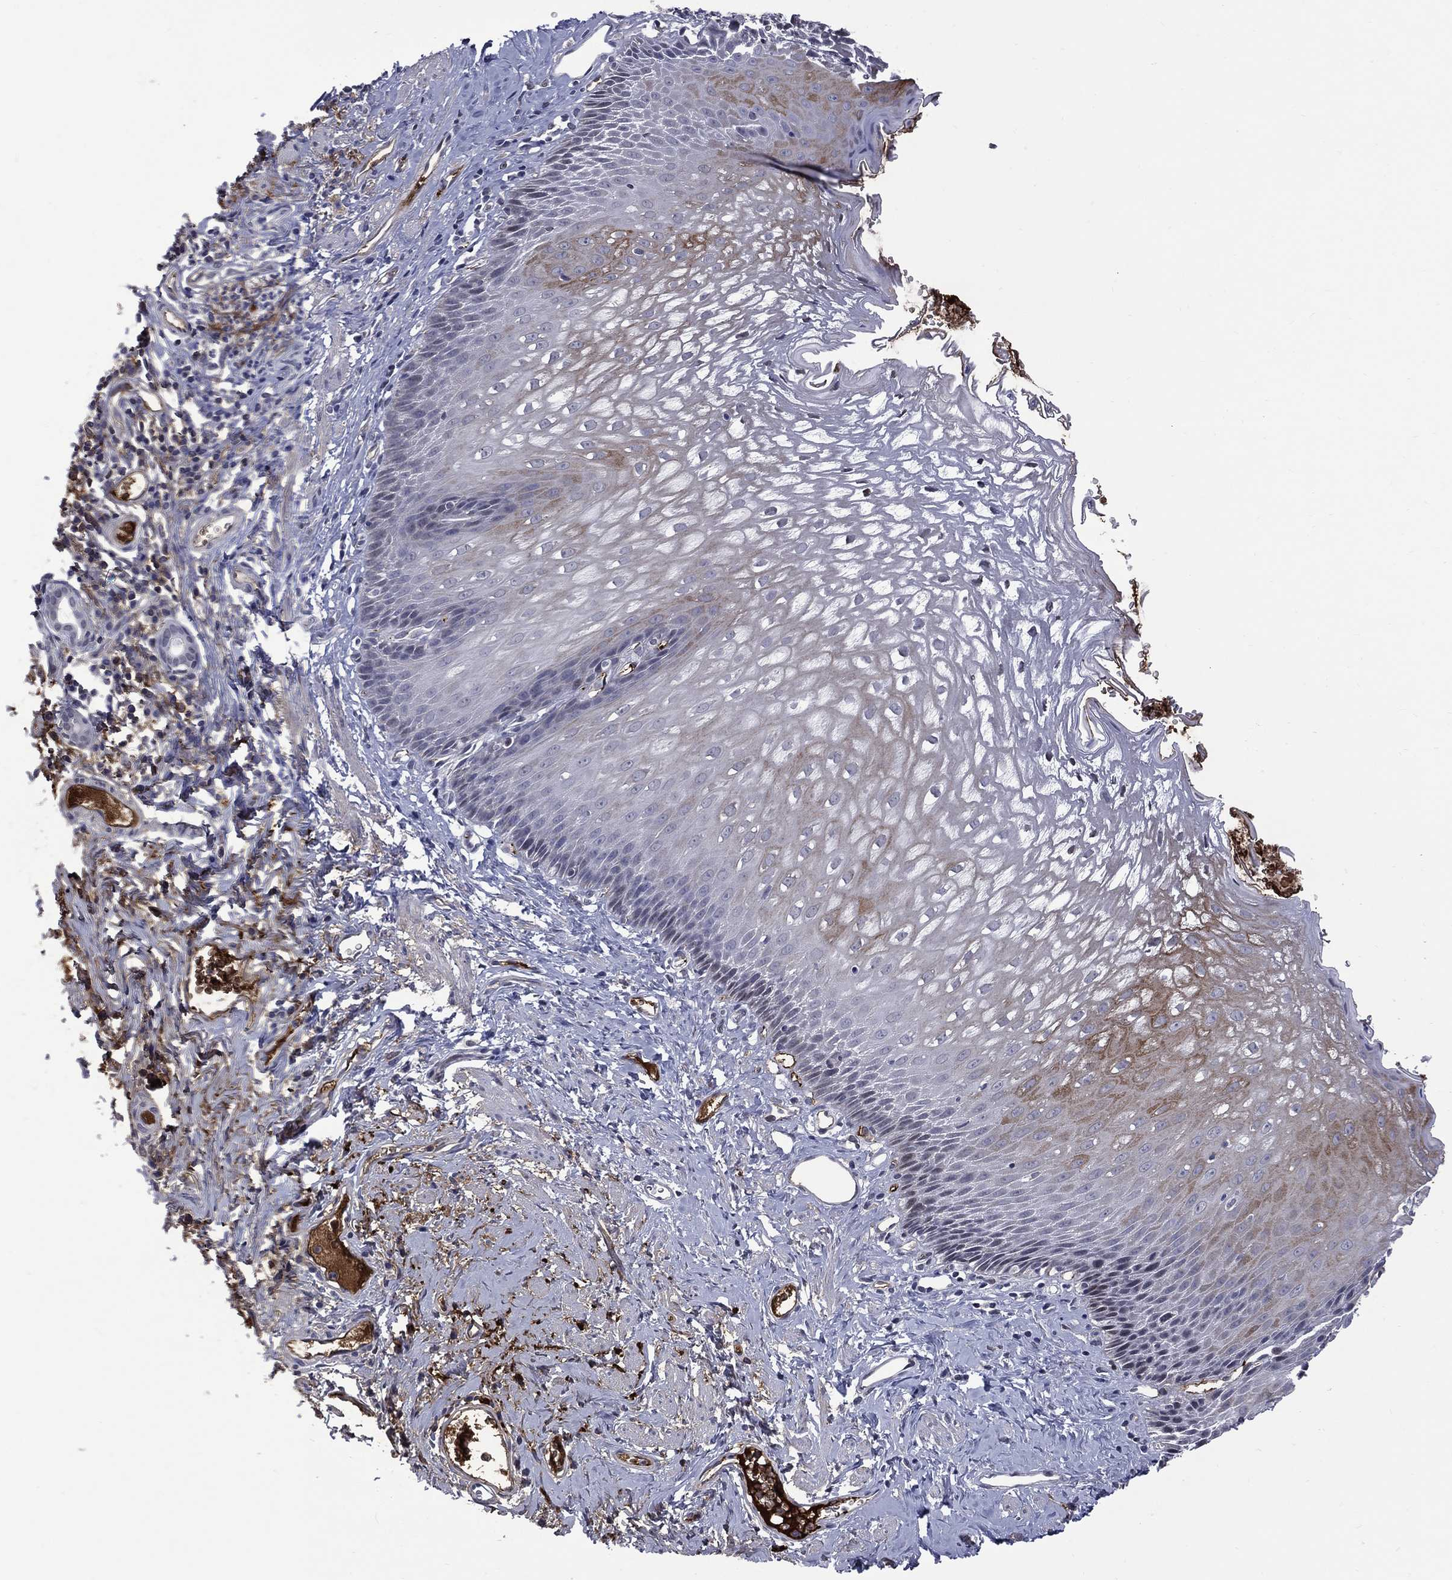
{"staining": {"intensity": "moderate", "quantity": "<25%", "location": "cytoplasmic/membranous"}, "tissue": "esophagus", "cell_type": "Squamous epithelial cells", "image_type": "normal", "snomed": [{"axis": "morphology", "description": "Normal tissue, NOS"}, {"axis": "topography", "description": "Esophagus"}], "caption": "Immunohistochemical staining of unremarkable esophagus exhibits moderate cytoplasmic/membranous protein positivity in approximately <25% of squamous epithelial cells.", "gene": "FGG", "patient": {"sex": "male", "age": 64}}